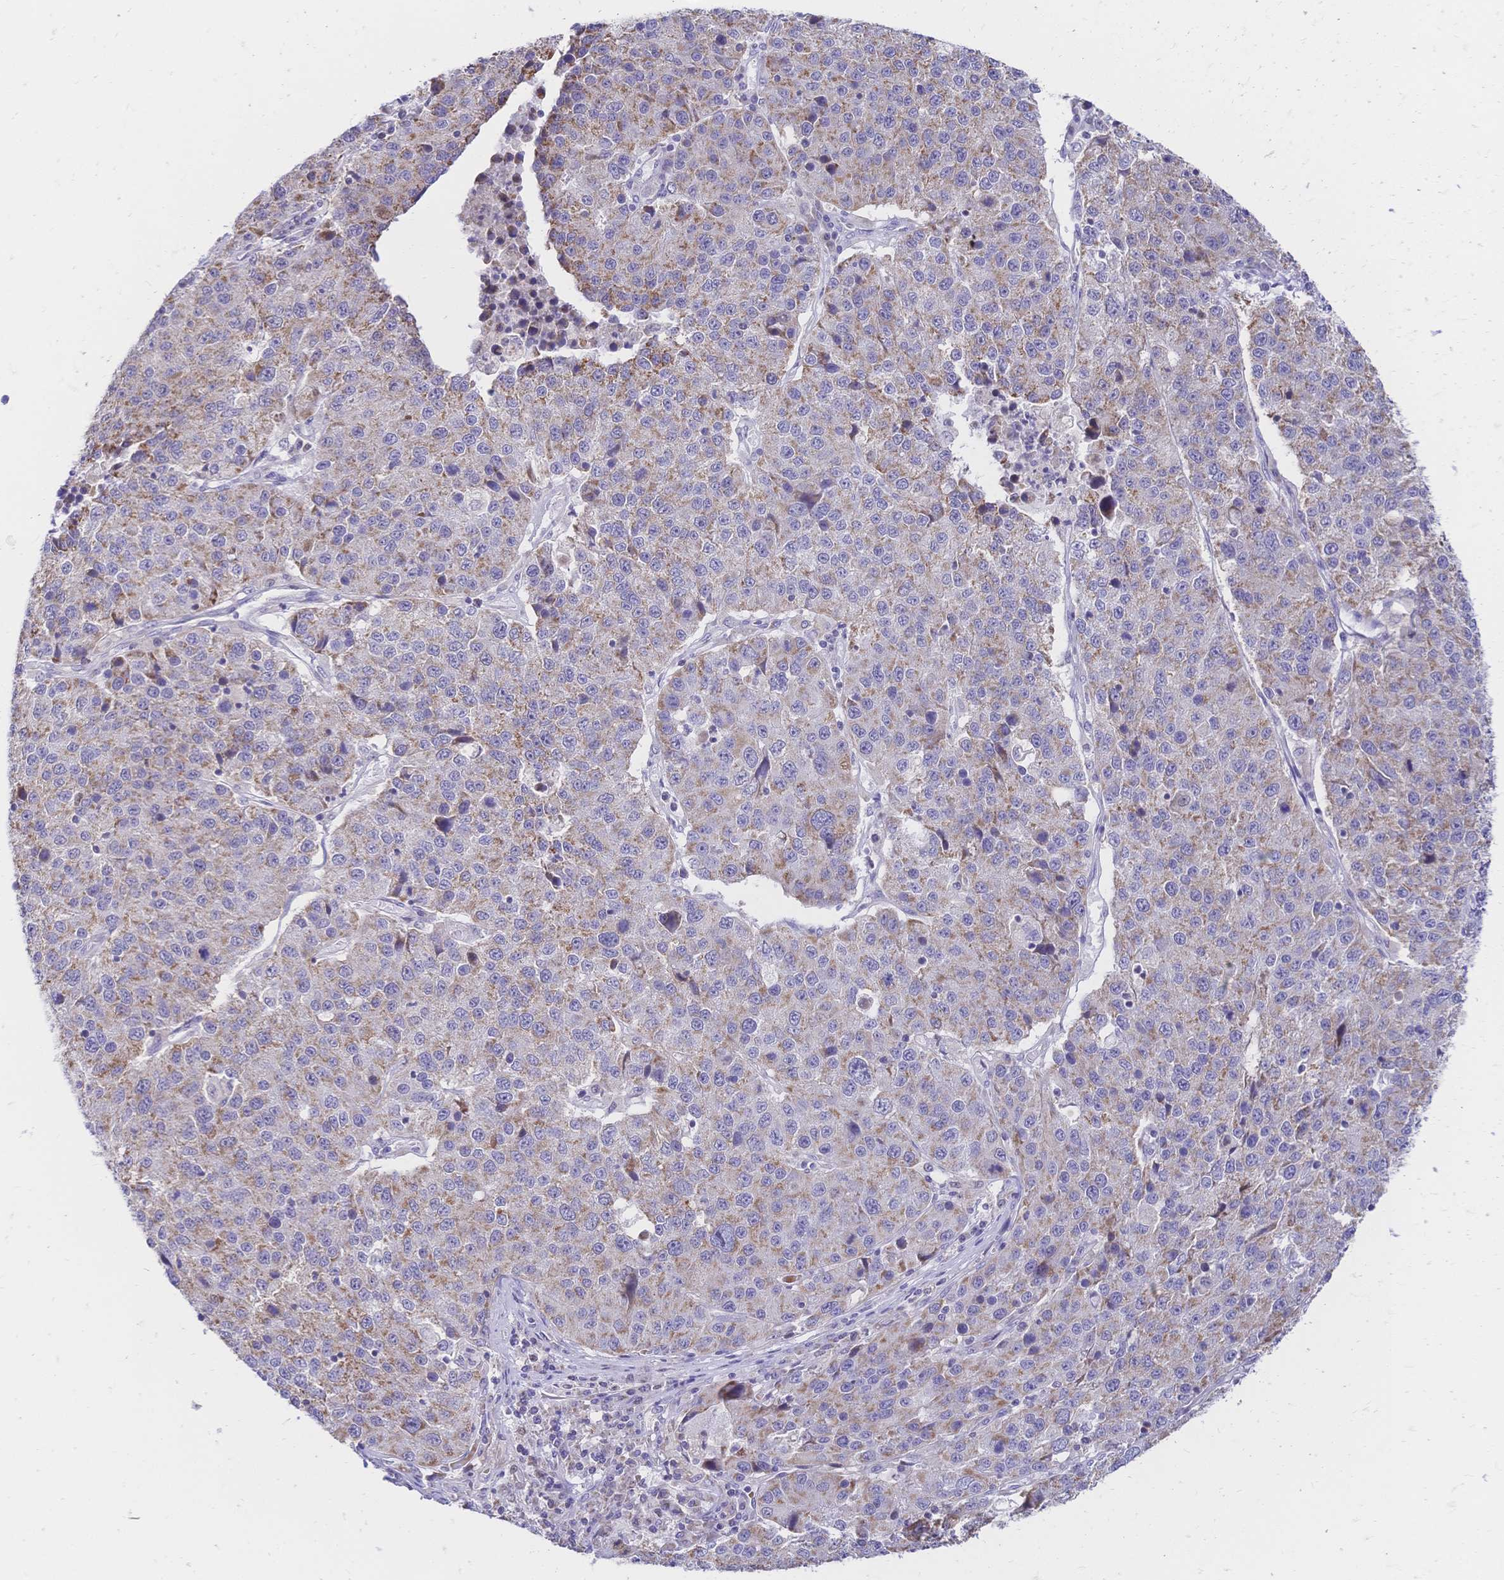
{"staining": {"intensity": "moderate", "quantity": ">75%", "location": "cytoplasmic/membranous"}, "tissue": "stomach cancer", "cell_type": "Tumor cells", "image_type": "cancer", "snomed": [{"axis": "morphology", "description": "Adenocarcinoma, NOS"}, {"axis": "topography", "description": "Stomach"}], "caption": "Immunohistochemical staining of human stomach cancer (adenocarcinoma) exhibits moderate cytoplasmic/membranous protein positivity in about >75% of tumor cells. (DAB (3,3'-diaminobenzidine) = brown stain, brightfield microscopy at high magnification).", "gene": "CLEC18B", "patient": {"sex": "male", "age": 71}}